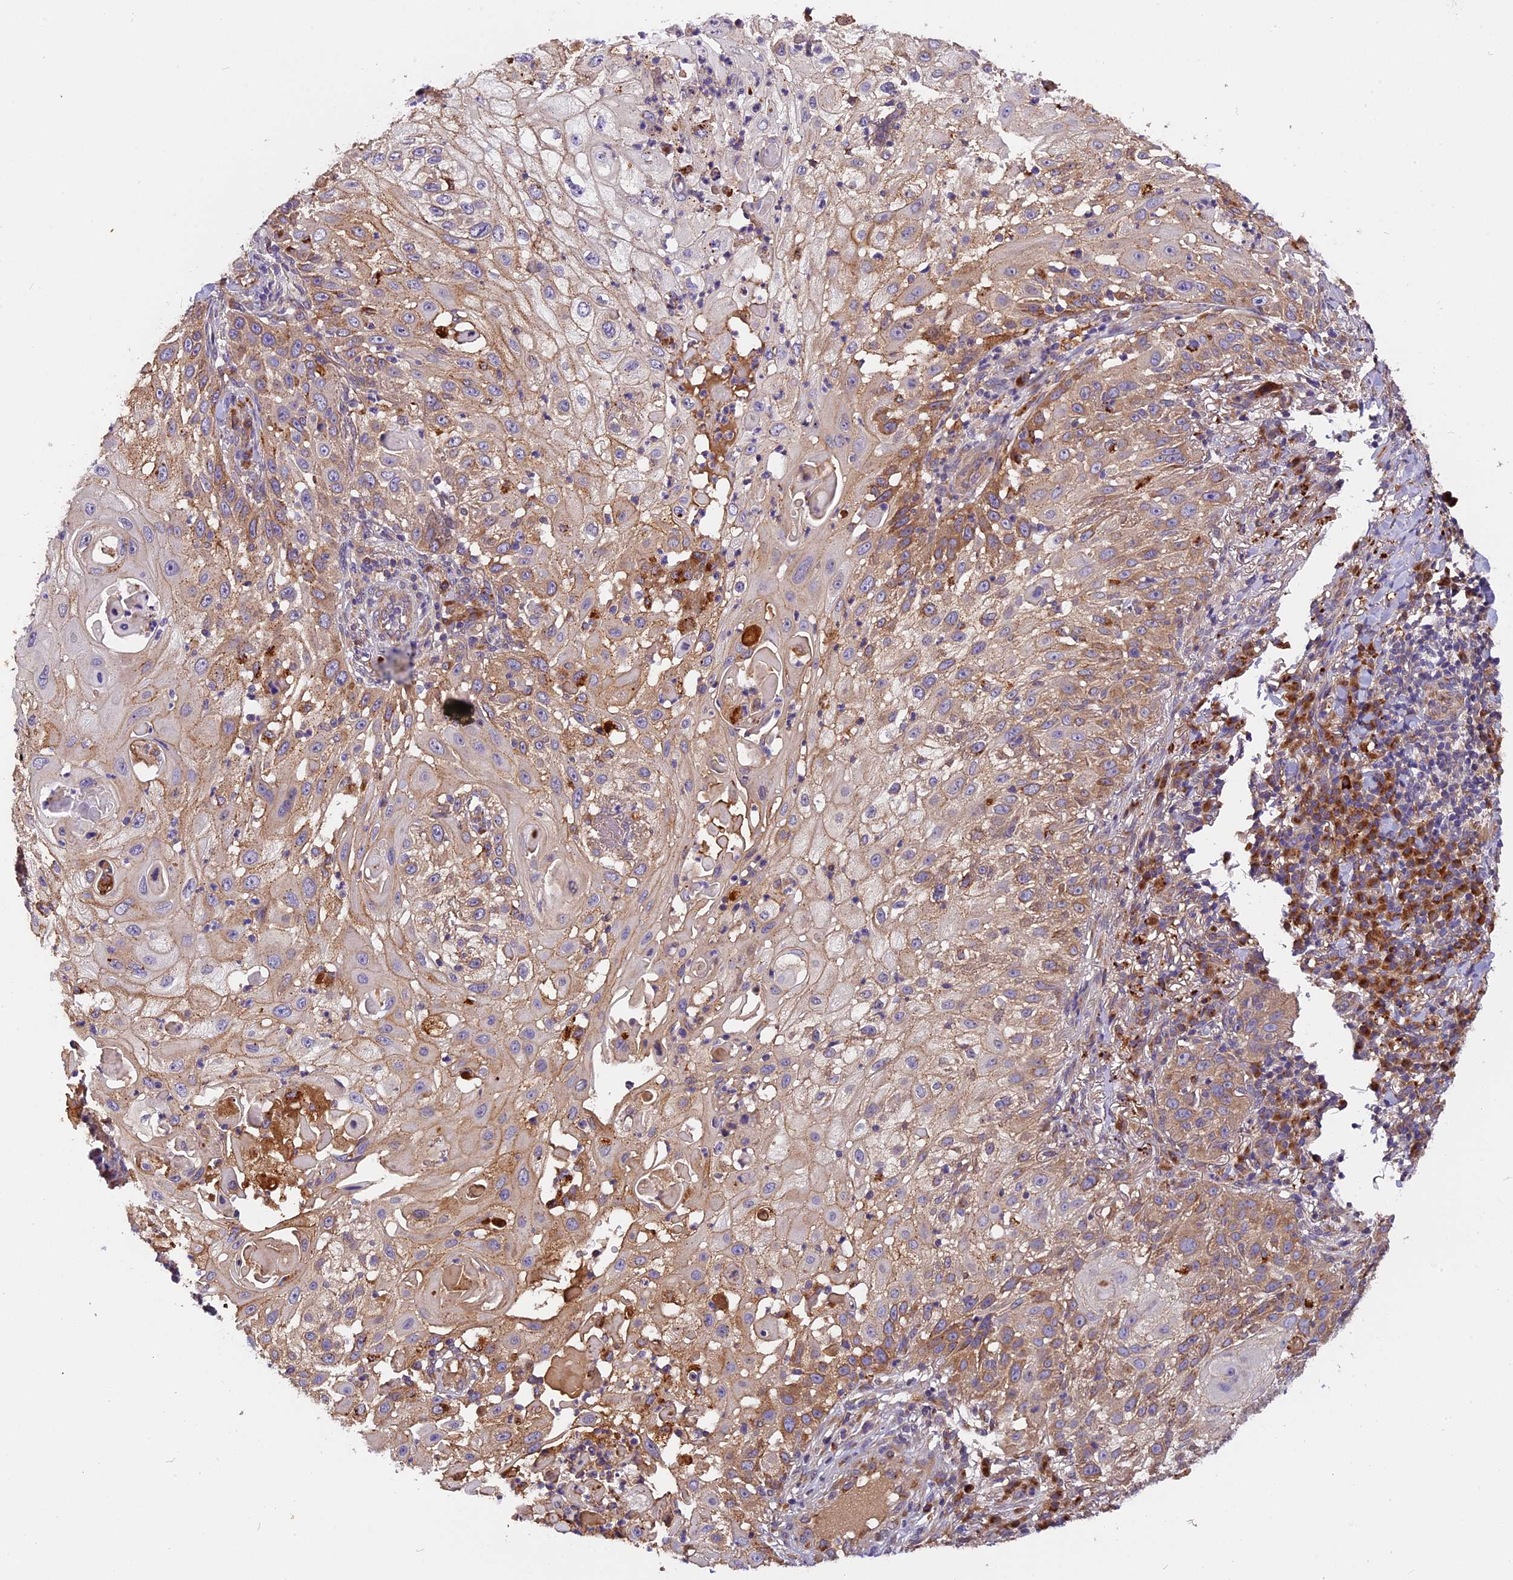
{"staining": {"intensity": "moderate", "quantity": "25%-75%", "location": "cytoplasmic/membranous"}, "tissue": "skin cancer", "cell_type": "Tumor cells", "image_type": "cancer", "snomed": [{"axis": "morphology", "description": "Squamous cell carcinoma, NOS"}, {"axis": "topography", "description": "Skin"}], "caption": "A histopathology image of human skin cancer stained for a protein displays moderate cytoplasmic/membranous brown staining in tumor cells. (DAB (3,3'-diaminobenzidine) = brown stain, brightfield microscopy at high magnification).", "gene": "COPE", "patient": {"sex": "female", "age": 44}}